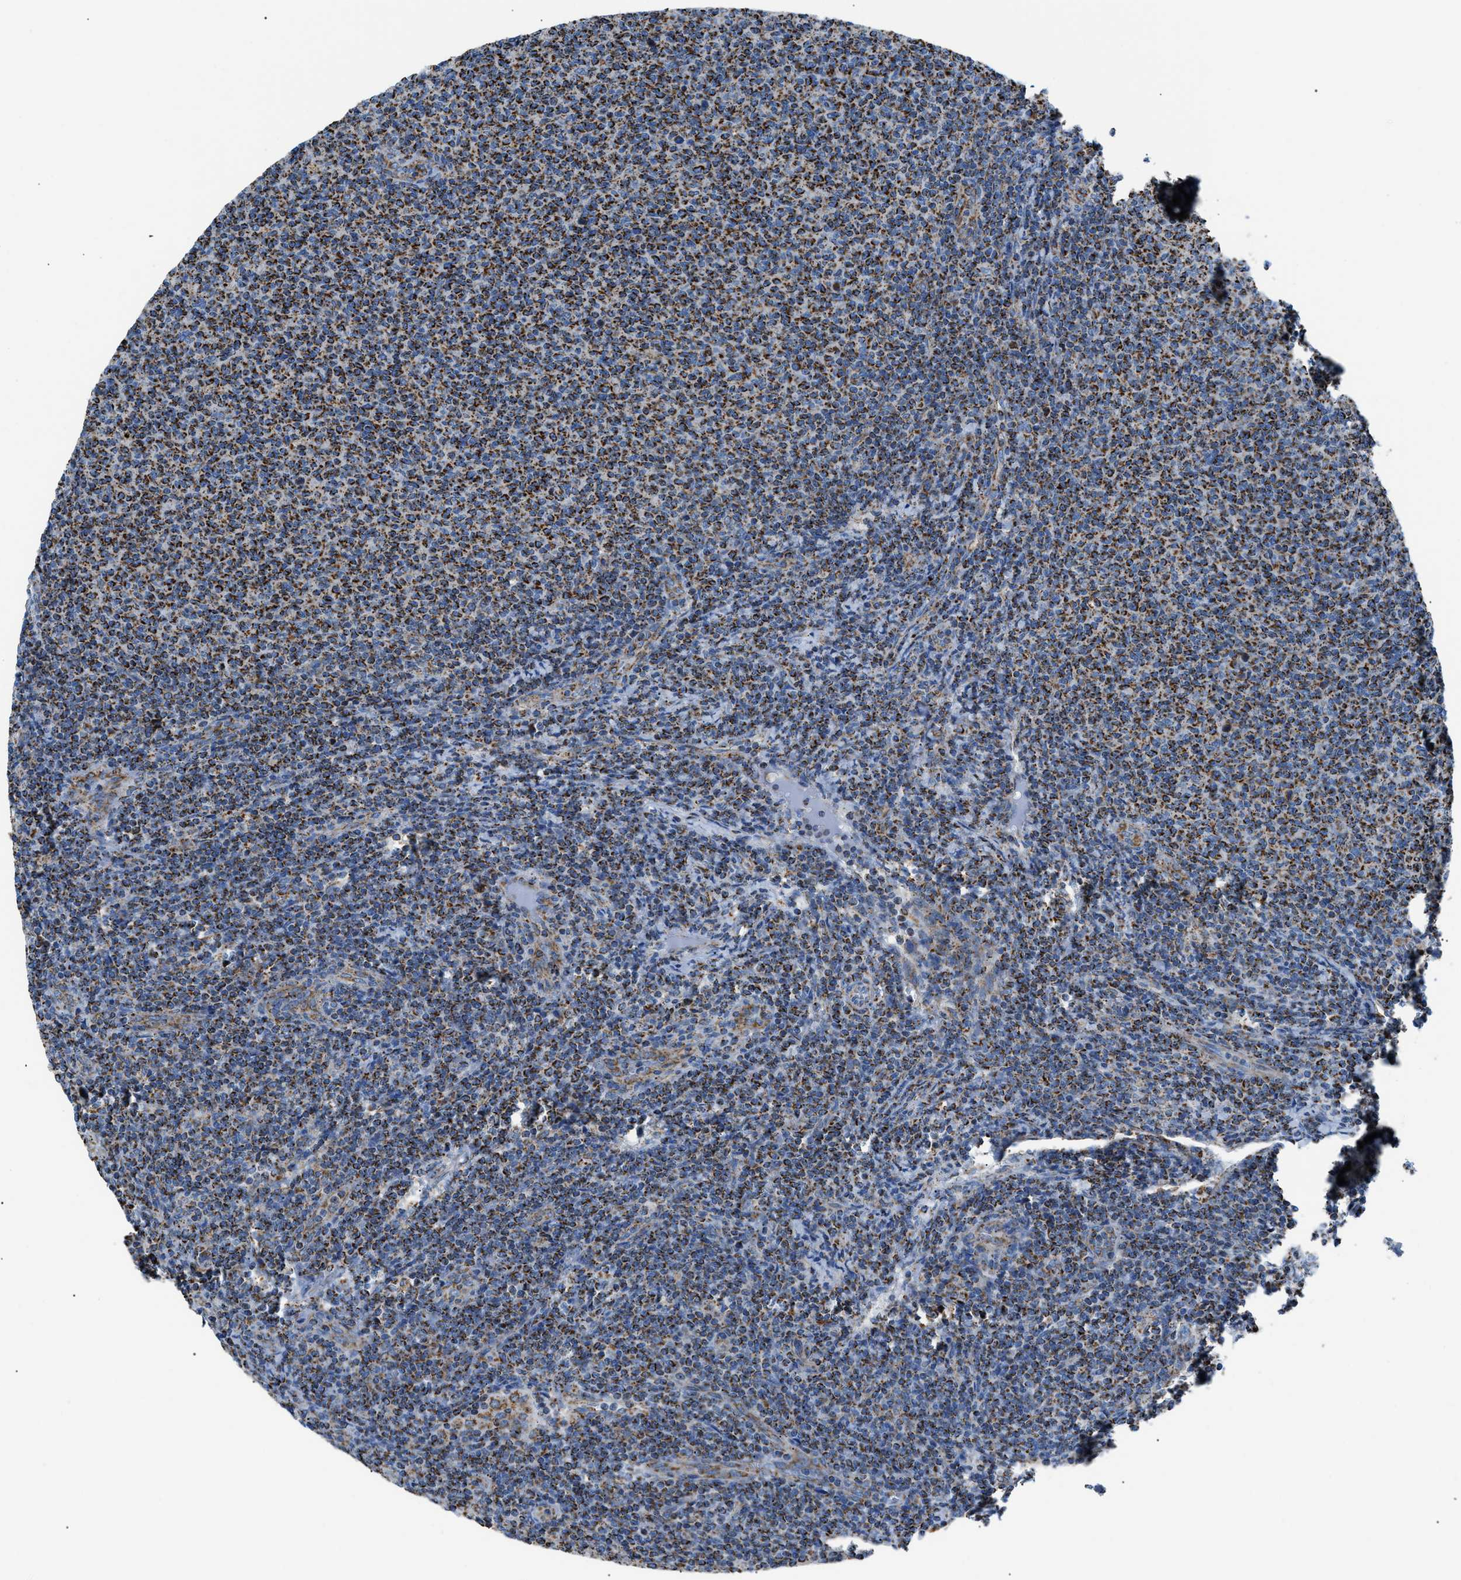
{"staining": {"intensity": "strong", "quantity": ">75%", "location": "cytoplasmic/membranous"}, "tissue": "lymphoma", "cell_type": "Tumor cells", "image_type": "cancer", "snomed": [{"axis": "morphology", "description": "Malignant lymphoma, non-Hodgkin's type, Low grade"}, {"axis": "topography", "description": "Lymph node"}], "caption": "Immunohistochemistry (IHC) (DAB (3,3'-diaminobenzidine)) staining of human malignant lymphoma, non-Hodgkin's type (low-grade) demonstrates strong cytoplasmic/membranous protein positivity in approximately >75% of tumor cells.", "gene": "PHB2", "patient": {"sex": "male", "age": 66}}